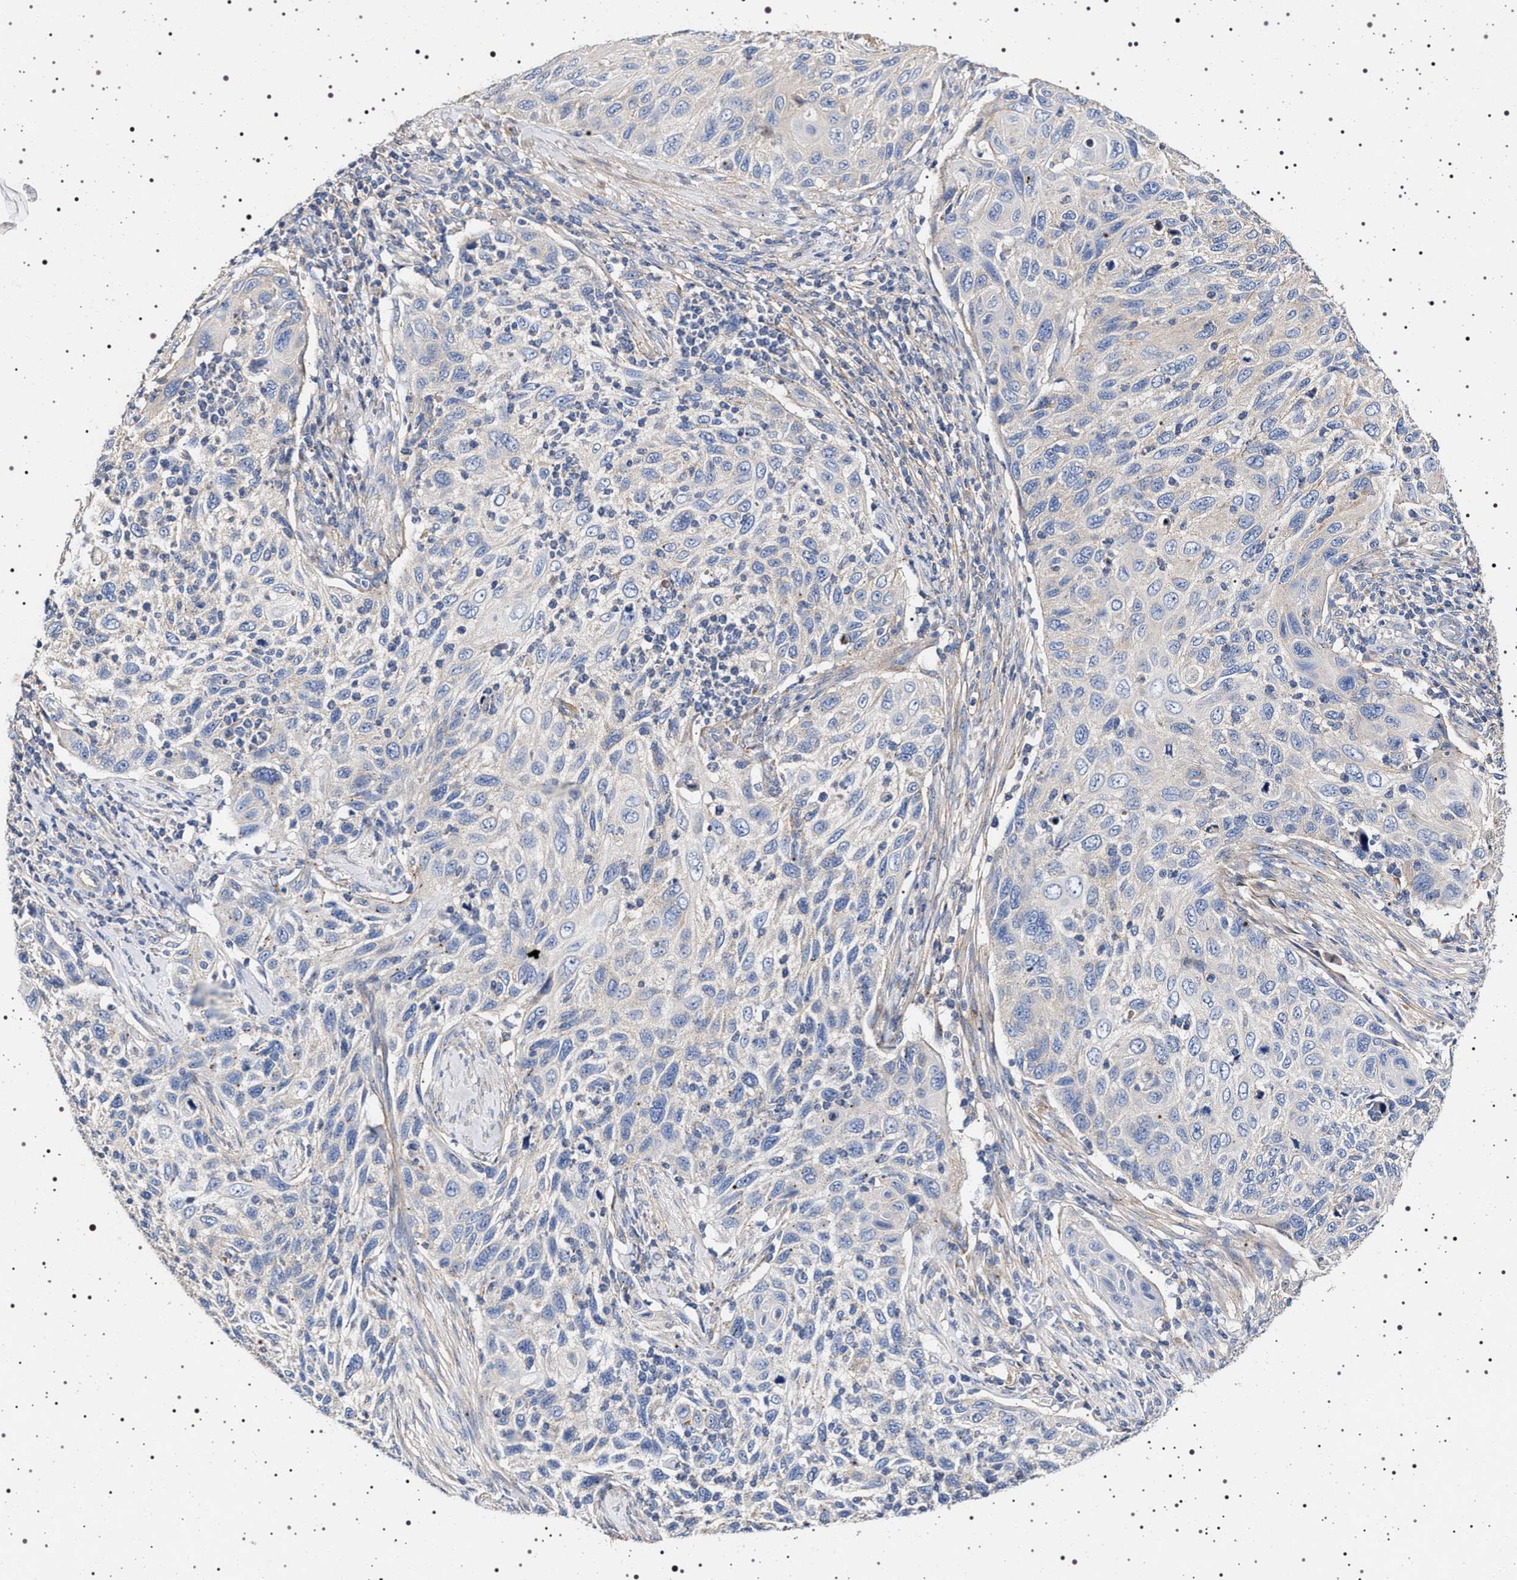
{"staining": {"intensity": "negative", "quantity": "none", "location": "none"}, "tissue": "cervical cancer", "cell_type": "Tumor cells", "image_type": "cancer", "snomed": [{"axis": "morphology", "description": "Squamous cell carcinoma, NOS"}, {"axis": "topography", "description": "Cervix"}], "caption": "Immunohistochemistry (IHC) micrograph of cervical squamous cell carcinoma stained for a protein (brown), which displays no staining in tumor cells.", "gene": "NAALADL2", "patient": {"sex": "female", "age": 70}}